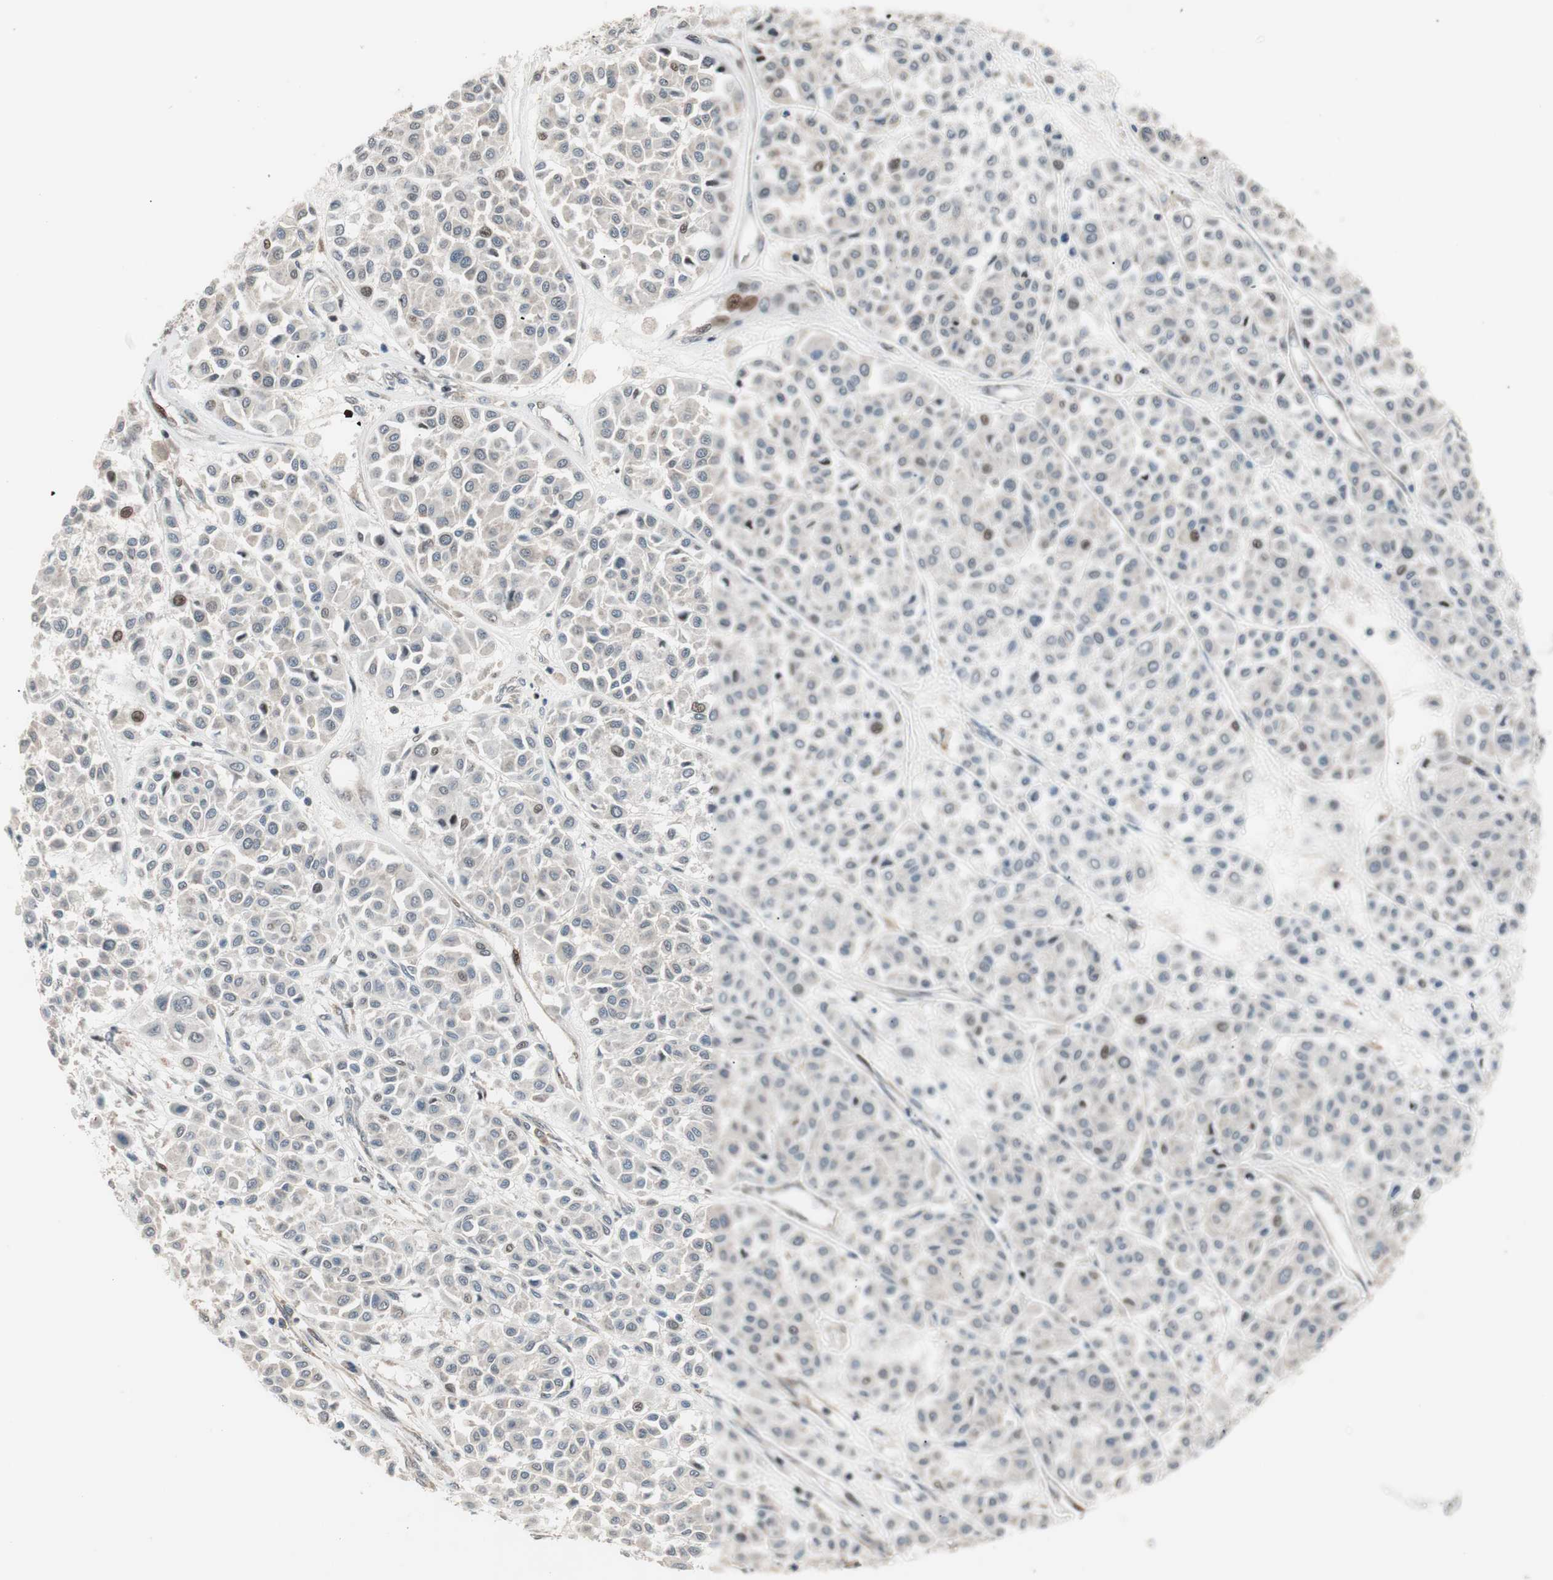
{"staining": {"intensity": "negative", "quantity": "none", "location": "none"}, "tissue": "melanoma", "cell_type": "Tumor cells", "image_type": "cancer", "snomed": [{"axis": "morphology", "description": "Malignant melanoma, Metastatic site"}, {"axis": "topography", "description": "Soft tissue"}], "caption": "IHC histopathology image of neoplastic tissue: human melanoma stained with DAB reveals no significant protein positivity in tumor cells.", "gene": "POLH", "patient": {"sex": "male", "age": 41}}